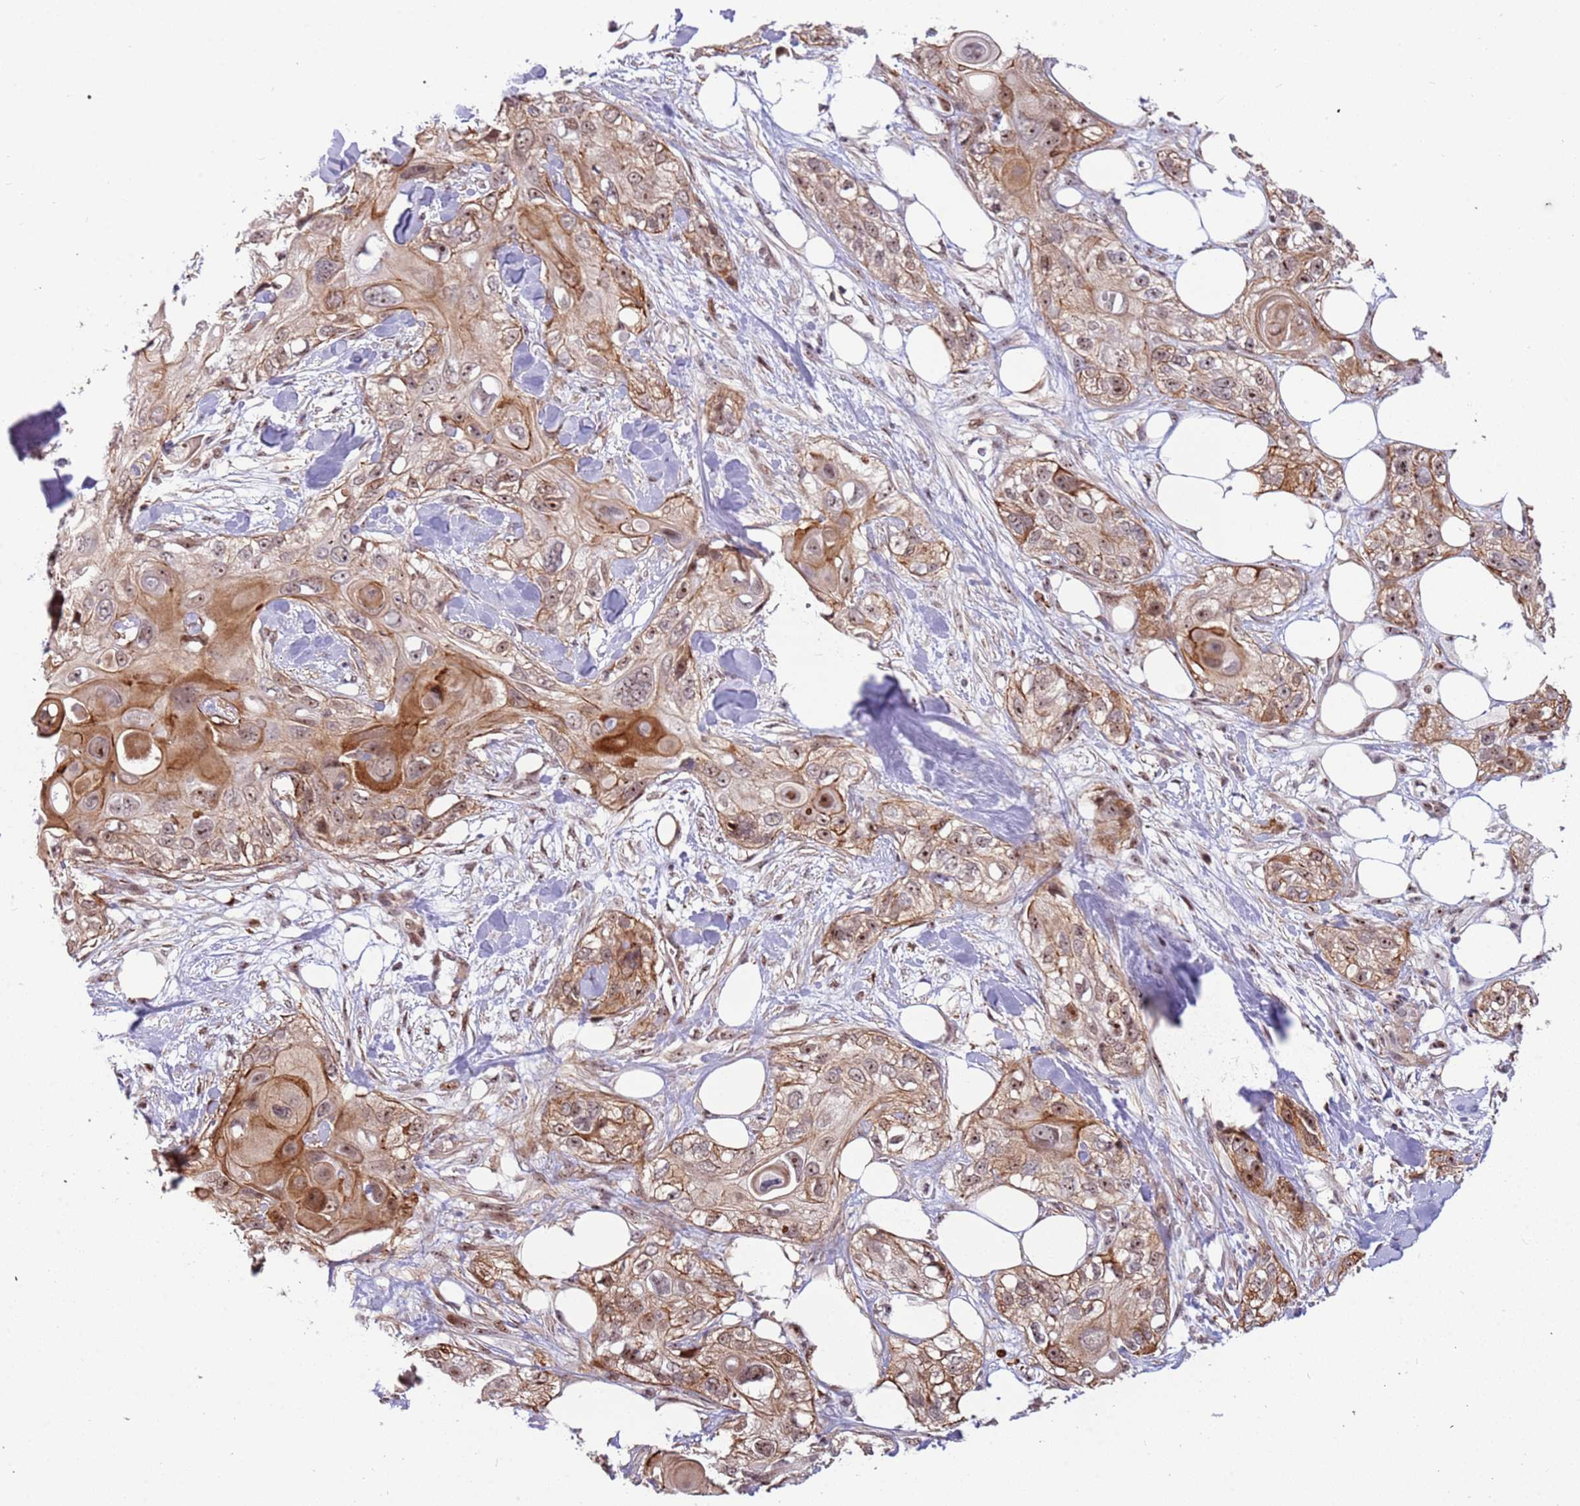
{"staining": {"intensity": "moderate", "quantity": ">75%", "location": "cytoplasmic/membranous,nuclear"}, "tissue": "skin cancer", "cell_type": "Tumor cells", "image_type": "cancer", "snomed": [{"axis": "morphology", "description": "Normal tissue, NOS"}, {"axis": "morphology", "description": "Squamous cell carcinoma, NOS"}, {"axis": "topography", "description": "Skin"}], "caption": "Immunohistochemistry histopathology image of human skin cancer stained for a protein (brown), which displays medium levels of moderate cytoplasmic/membranous and nuclear staining in approximately >75% of tumor cells.", "gene": "LRMDA", "patient": {"sex": "male", "age": 72}}